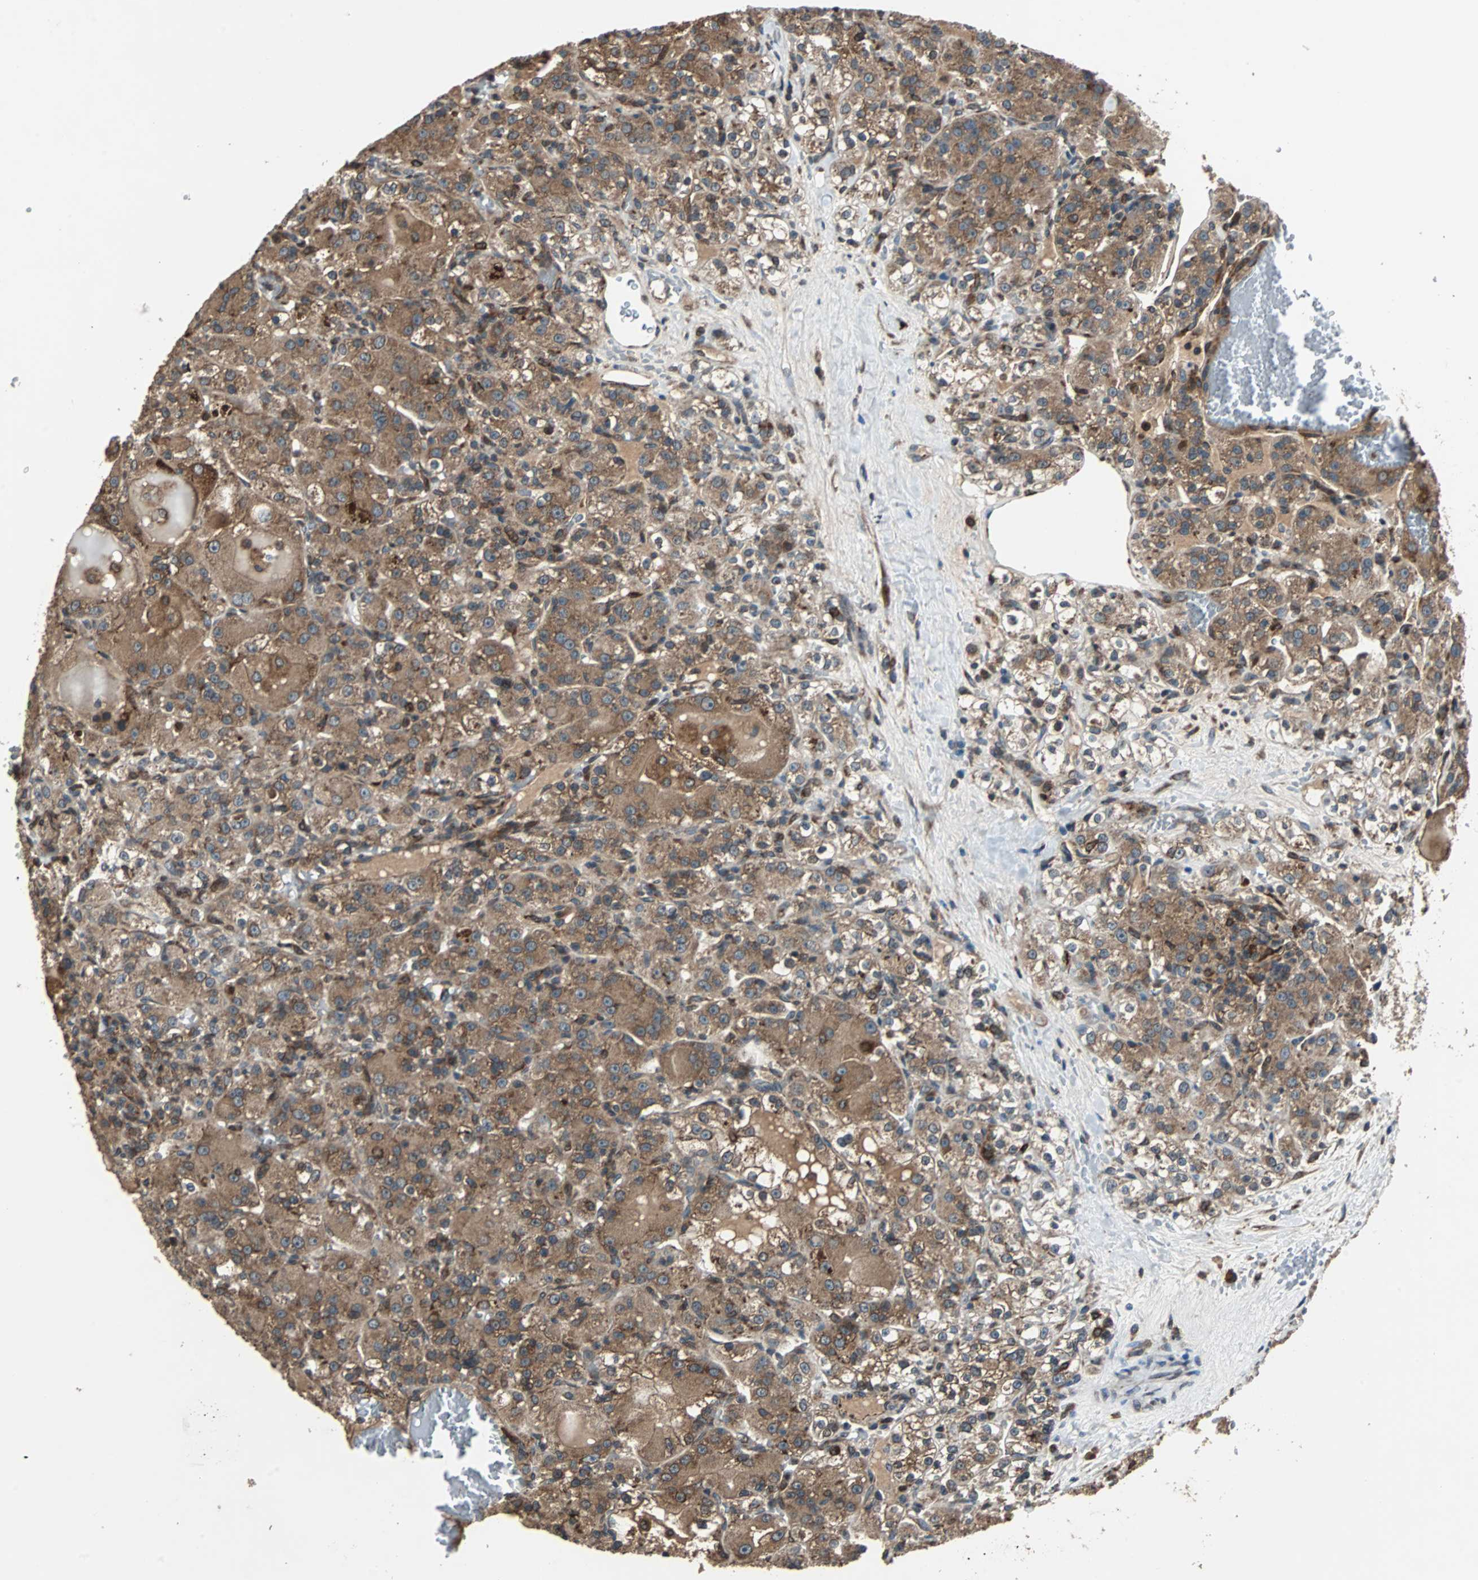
{"staining": {"intensity": "strong", "quantity": ">75%", "location": "cytoplasmic/membranous"}, "tissue": "renal cancer", "cell_type": "Tumor cells", "image_type": "cancer", "snomed": [{"axis": "morphology", "description": "Normal tissue, NOS"}, {"axis": "morphology", "description": "Adenocarcinoma, NOS"}, {"axis": "topography", "description": "Kidney"}], "caption": "An image of human adenocarcinoma (renal) stained for a protein displays strong cytoplasmic/membranous brown staining in tumor cells.", "gene": "RAB7A", "patient": {"sex": "male", "age": 61}}